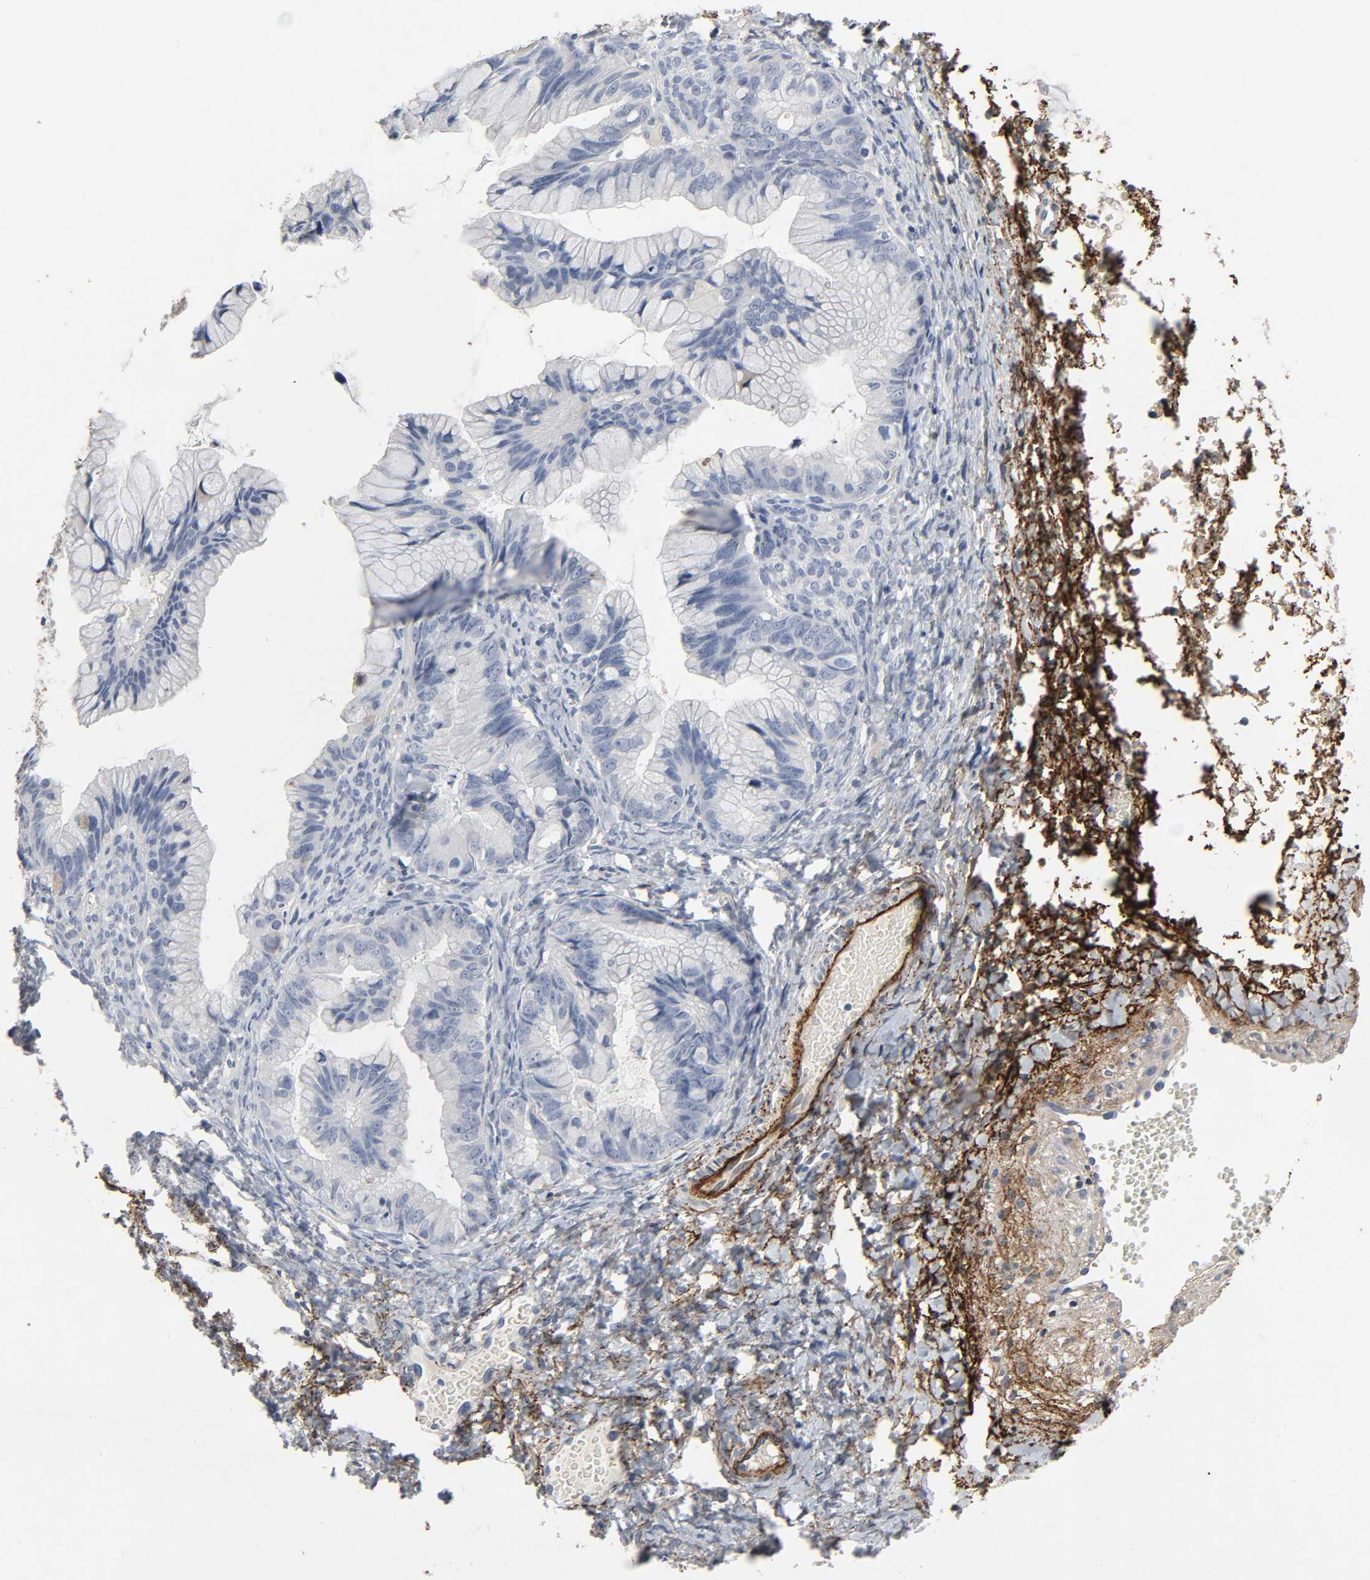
{"staining": {"intensity": "negative", "quantity": "none", "location": "none"}, "tissue": "ovarian cancer", "cell_type": "Tumor cells", "image_type": "cancer", "snomed": [{"axis": "morphology", "description": "Cystadenocarcinoma, mucinous, NOS"}, {"axis": "topography", "description": "Ovary"}], "caption": "Immunohistochemistry histopathology image of neoplastic tissue: human mucinous cystadenocarcinoma (ovarian) stained with DAB demonstrates no significant protein staining in tumor cells. (DAB (3,3'-diaminobenzidine) immunohistochemistry visualized using brightfield microscopy, high magnification).", "gene": "FBLN5", "patient": {"sex": "female", "age": 36}}